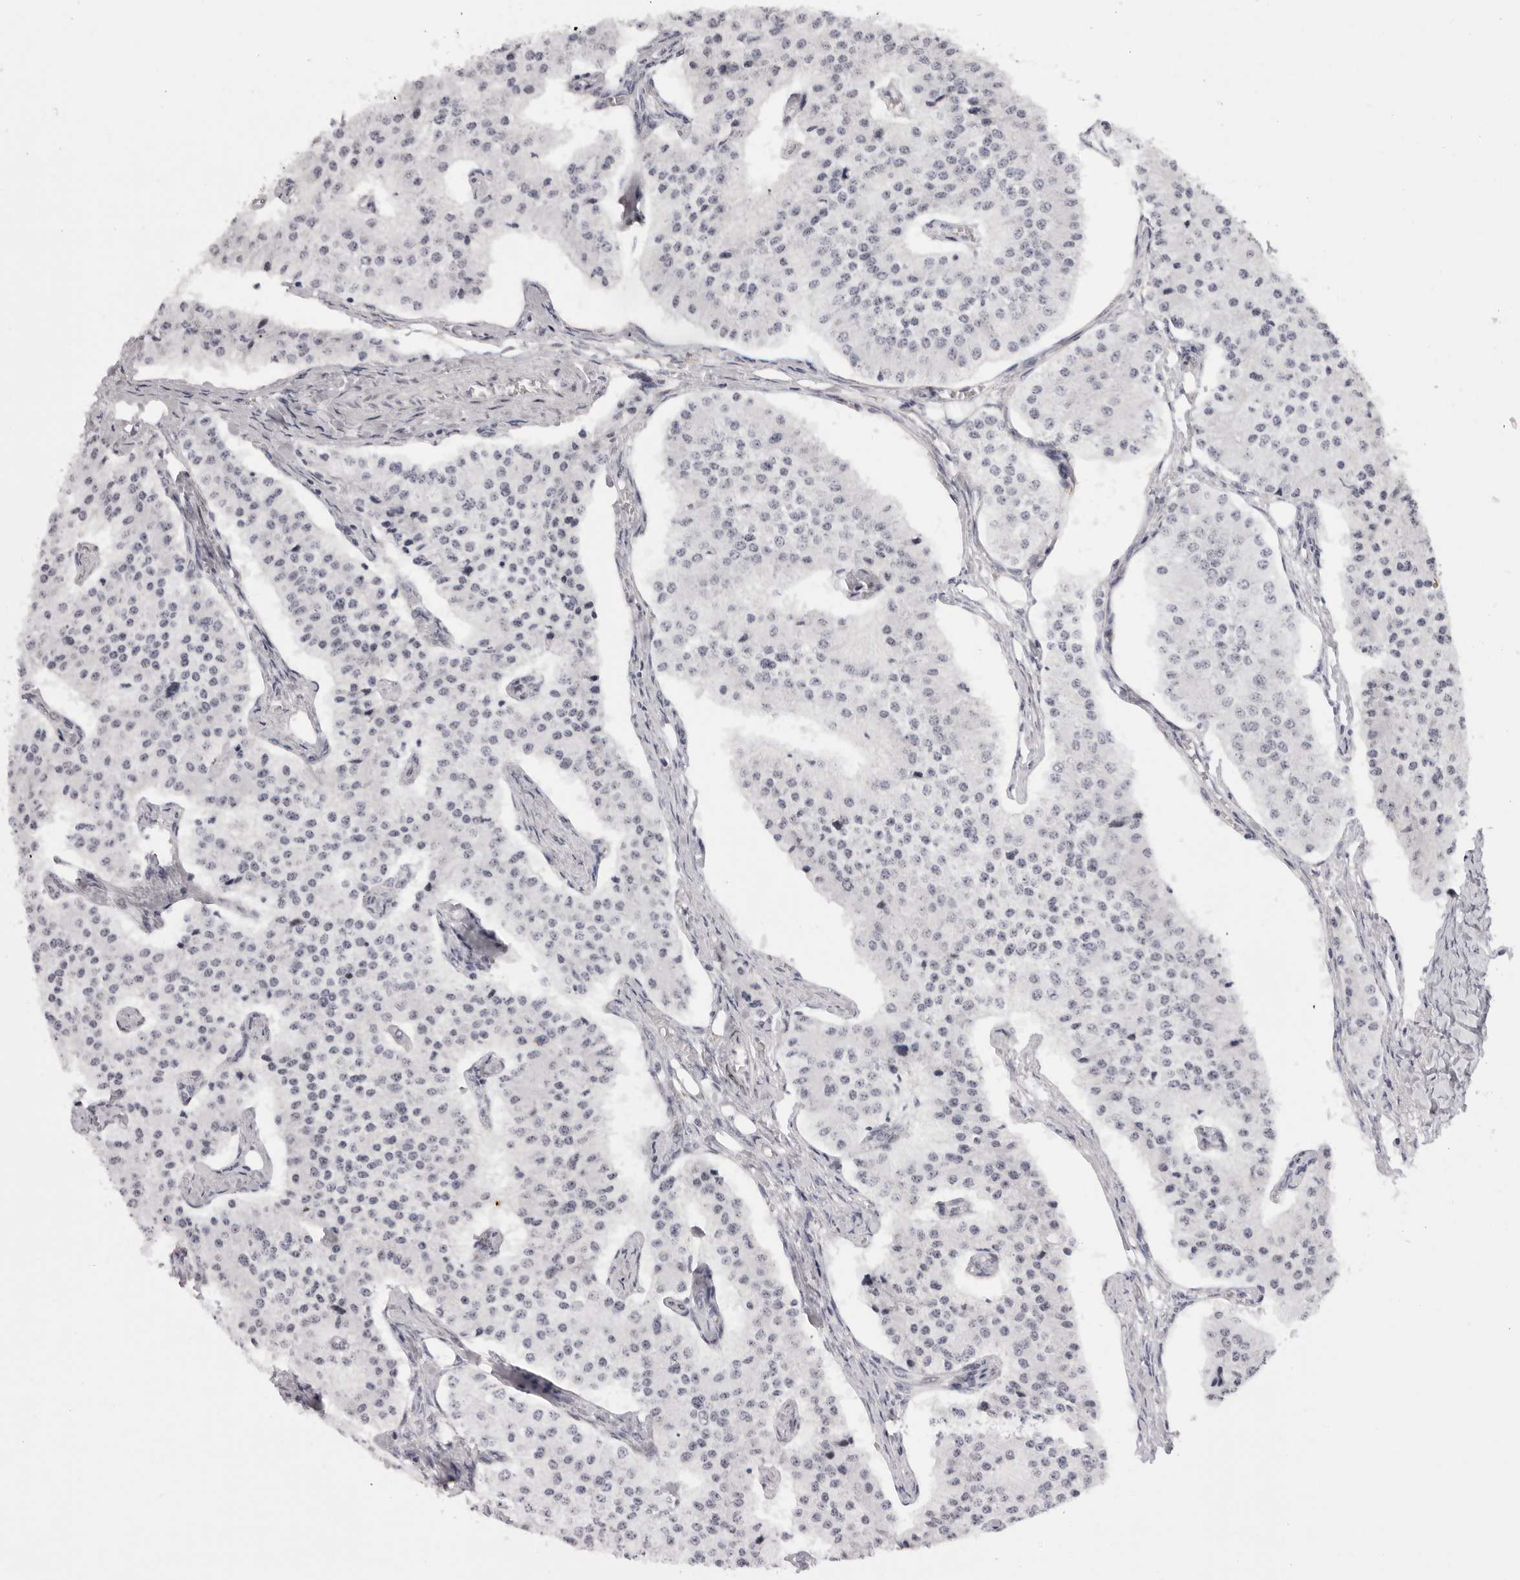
{"staining": {"intensity": "negative", "quantity": "none", "location": "none"}, "tissue": "carcinoid", "cell_type": "Tumor cells", "image_type": "cancer", "snomed": [{"axis": "morphology", "description": "Carcinoid, malignant, NOS"}, {"axis": "topography", "description": "Colon"}], "caption": "A micrograph of human carcinoid (malignant) is negative for staining in tumor cells.", "gene": "MAFK", "patient": {"sex": "female", "age": 52}}